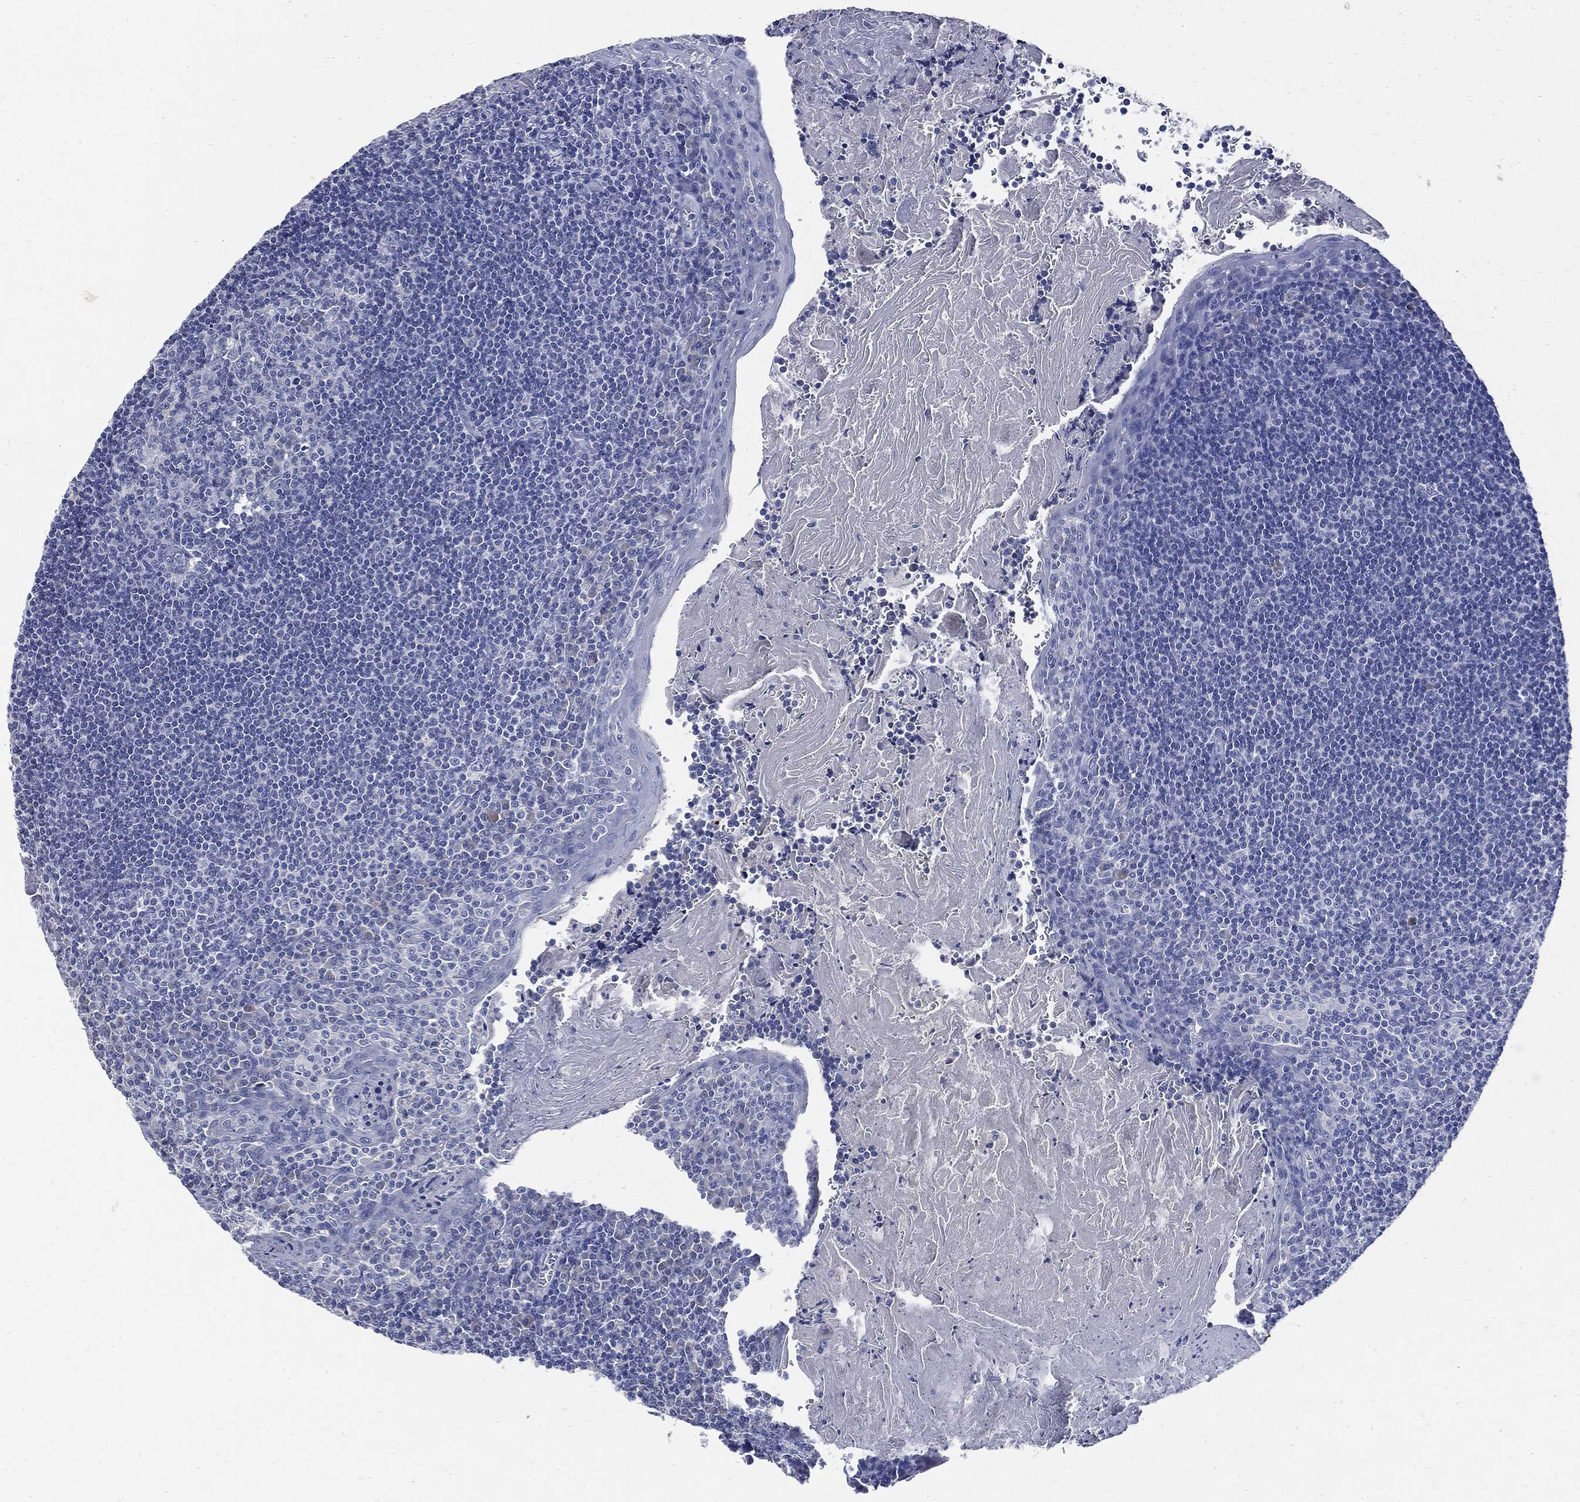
{"staining": {"intensity": "negative", "quantity": "none", "location": "none"}, "tissue": "tonsil", "cell_type": "Germinal center cells", "image_type": "normal", "snomed": [{"axis": "morphology", "description": "Normal tissue, NOS"}, {"axis": "morphology", "description": "Inflammation, NOS"}, {"axis": "topography", "description": "Tonsil"}], "caption": "Immunohistochemistry (IHC) histopathology image of unremarkable tonsil: tonsil stained with DAB (3,3'-diaminobenzidine) demonstrates no significant protein expression in germinal center cells.", "gene": "CPE", "patient": {"sex": "female", "age": 31}}